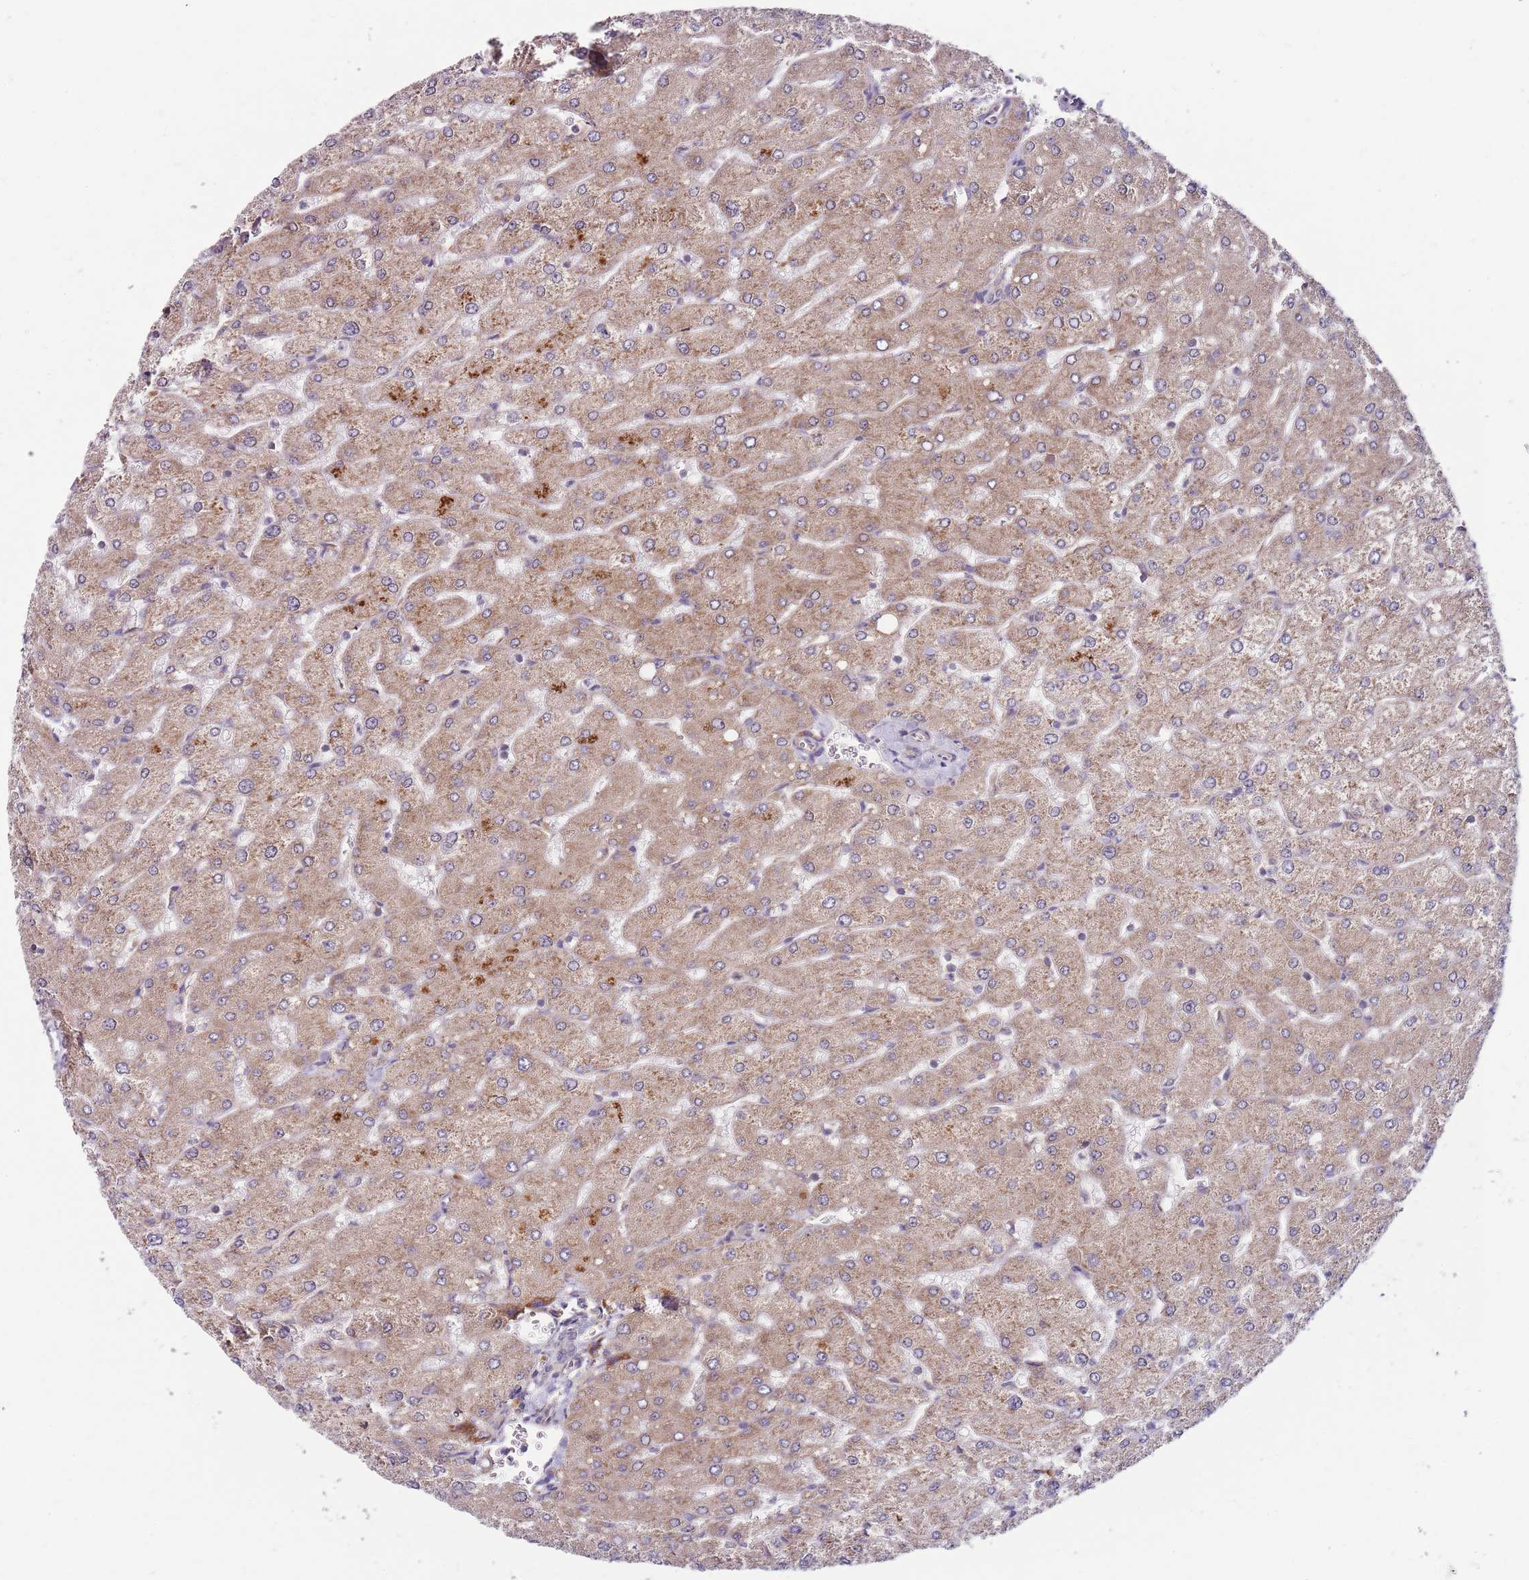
{"staining": {"intensity": "negative", "quantity": "none", "location": "none"}, "tissue": "liver", "cell_type": "Cholangiocytes", "image_type": "normal", "snomed": [{"axis": "morphology", "description": "Normal tissue, NOS"}, {"axis": "topography", "description": "Liver"}], "caption": "A photomicrograph of liver stained for a protein exhibits no brown staining in cholangiocytes. The staining was performed using DAB to visualize the protein expression in brown, while the nuclei were stained in blue with hematoxylin (Magnification: 20x).", "gene": "FBXL22", "patient": {"sex": "male", "age": 55}}